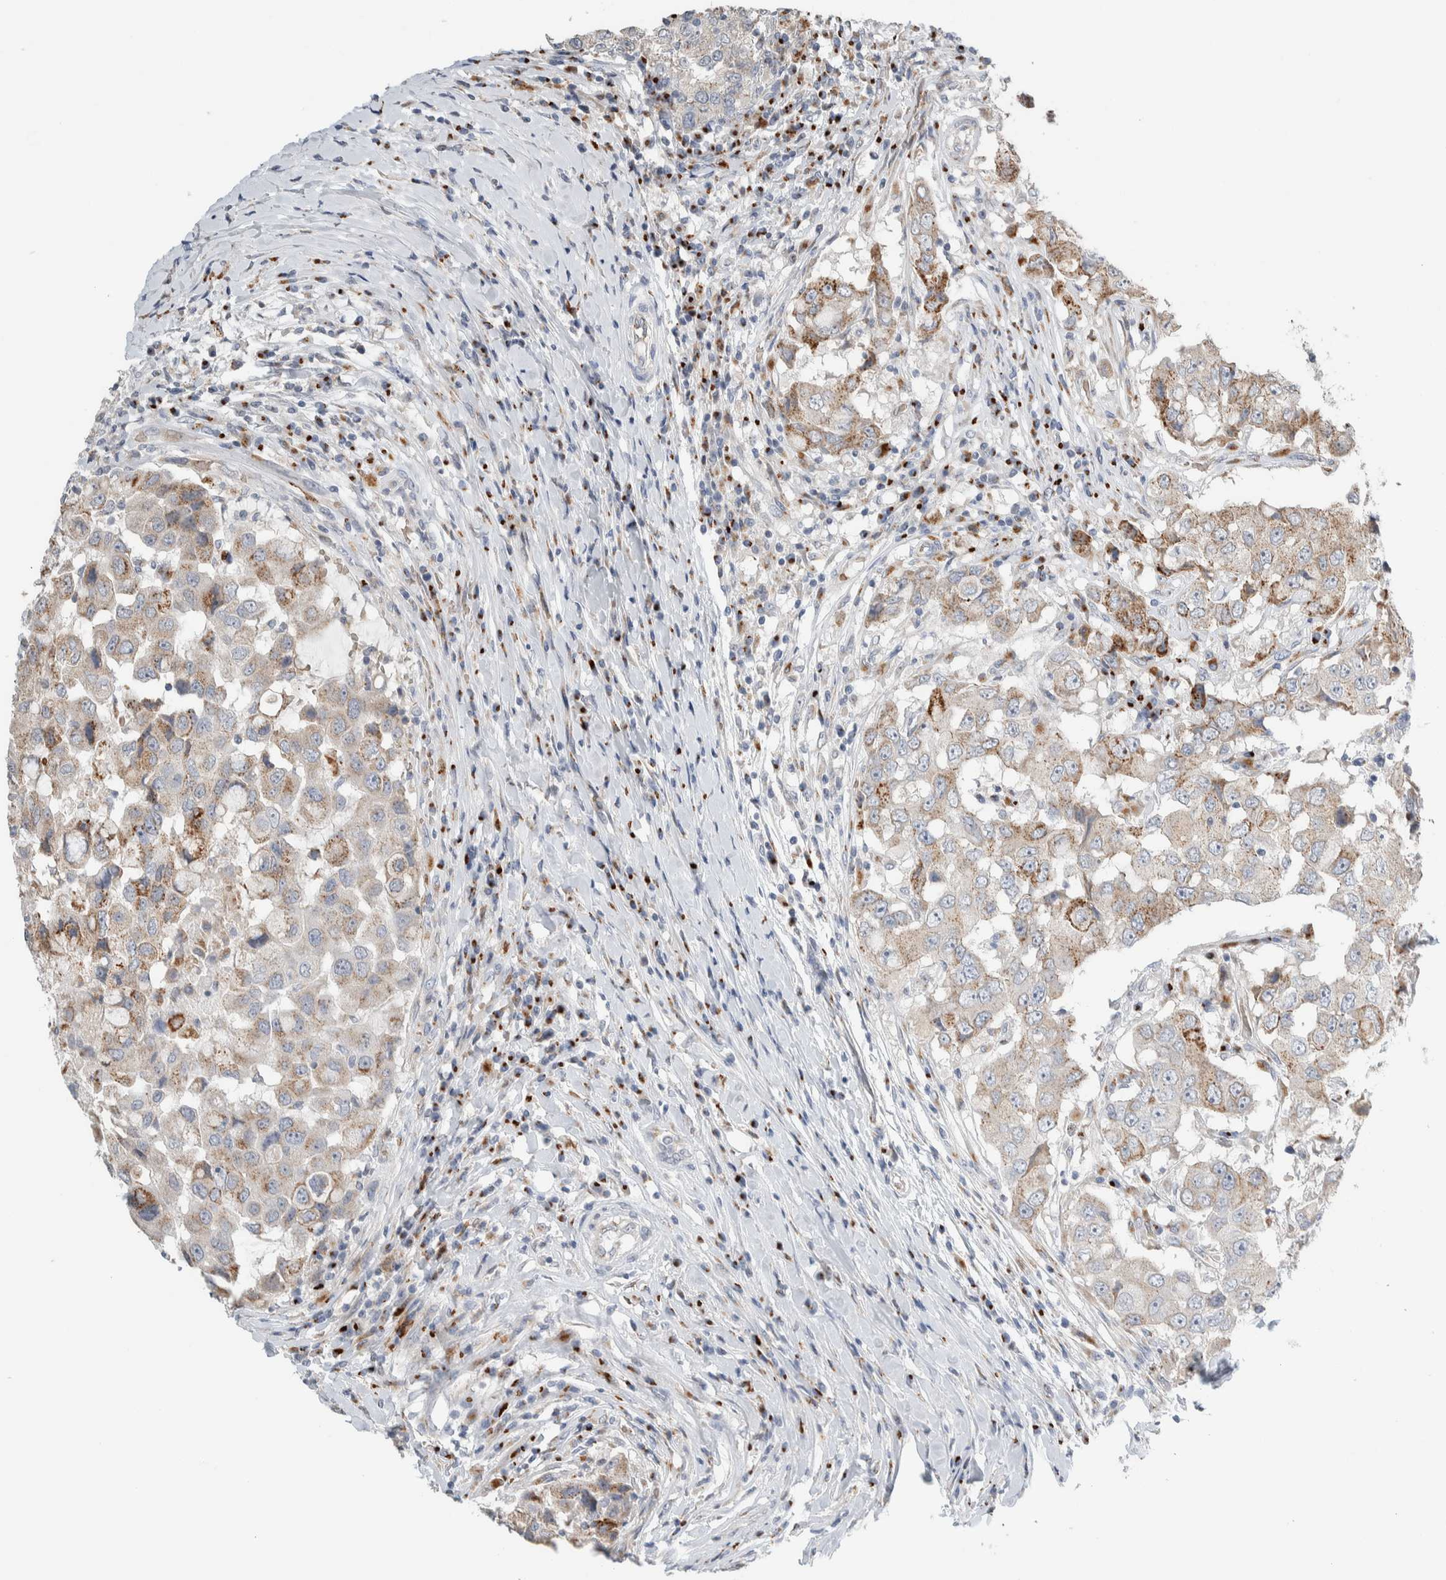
{"staining": {"intensity": "moderate", "quantity": ">75%", "location": "cytoplasmic/membranous"}, "tissue": "breast cancer", "cell_type": "Tumor cells", "image_type": "cancer", "snomed": [{"axis": "morphology", "description": "Duct carcinoma"}, {"axis": "topography", "description": "Breast"}], "caption": "Brown immunohistochemical staining in breast cancer (intraductal carcinoma) displays moderate cytoplasmic/membranous expression in about >75% of tumor cells.", "gene": "SLC38A10", "patient": {"sex": "female", "age": 27}}